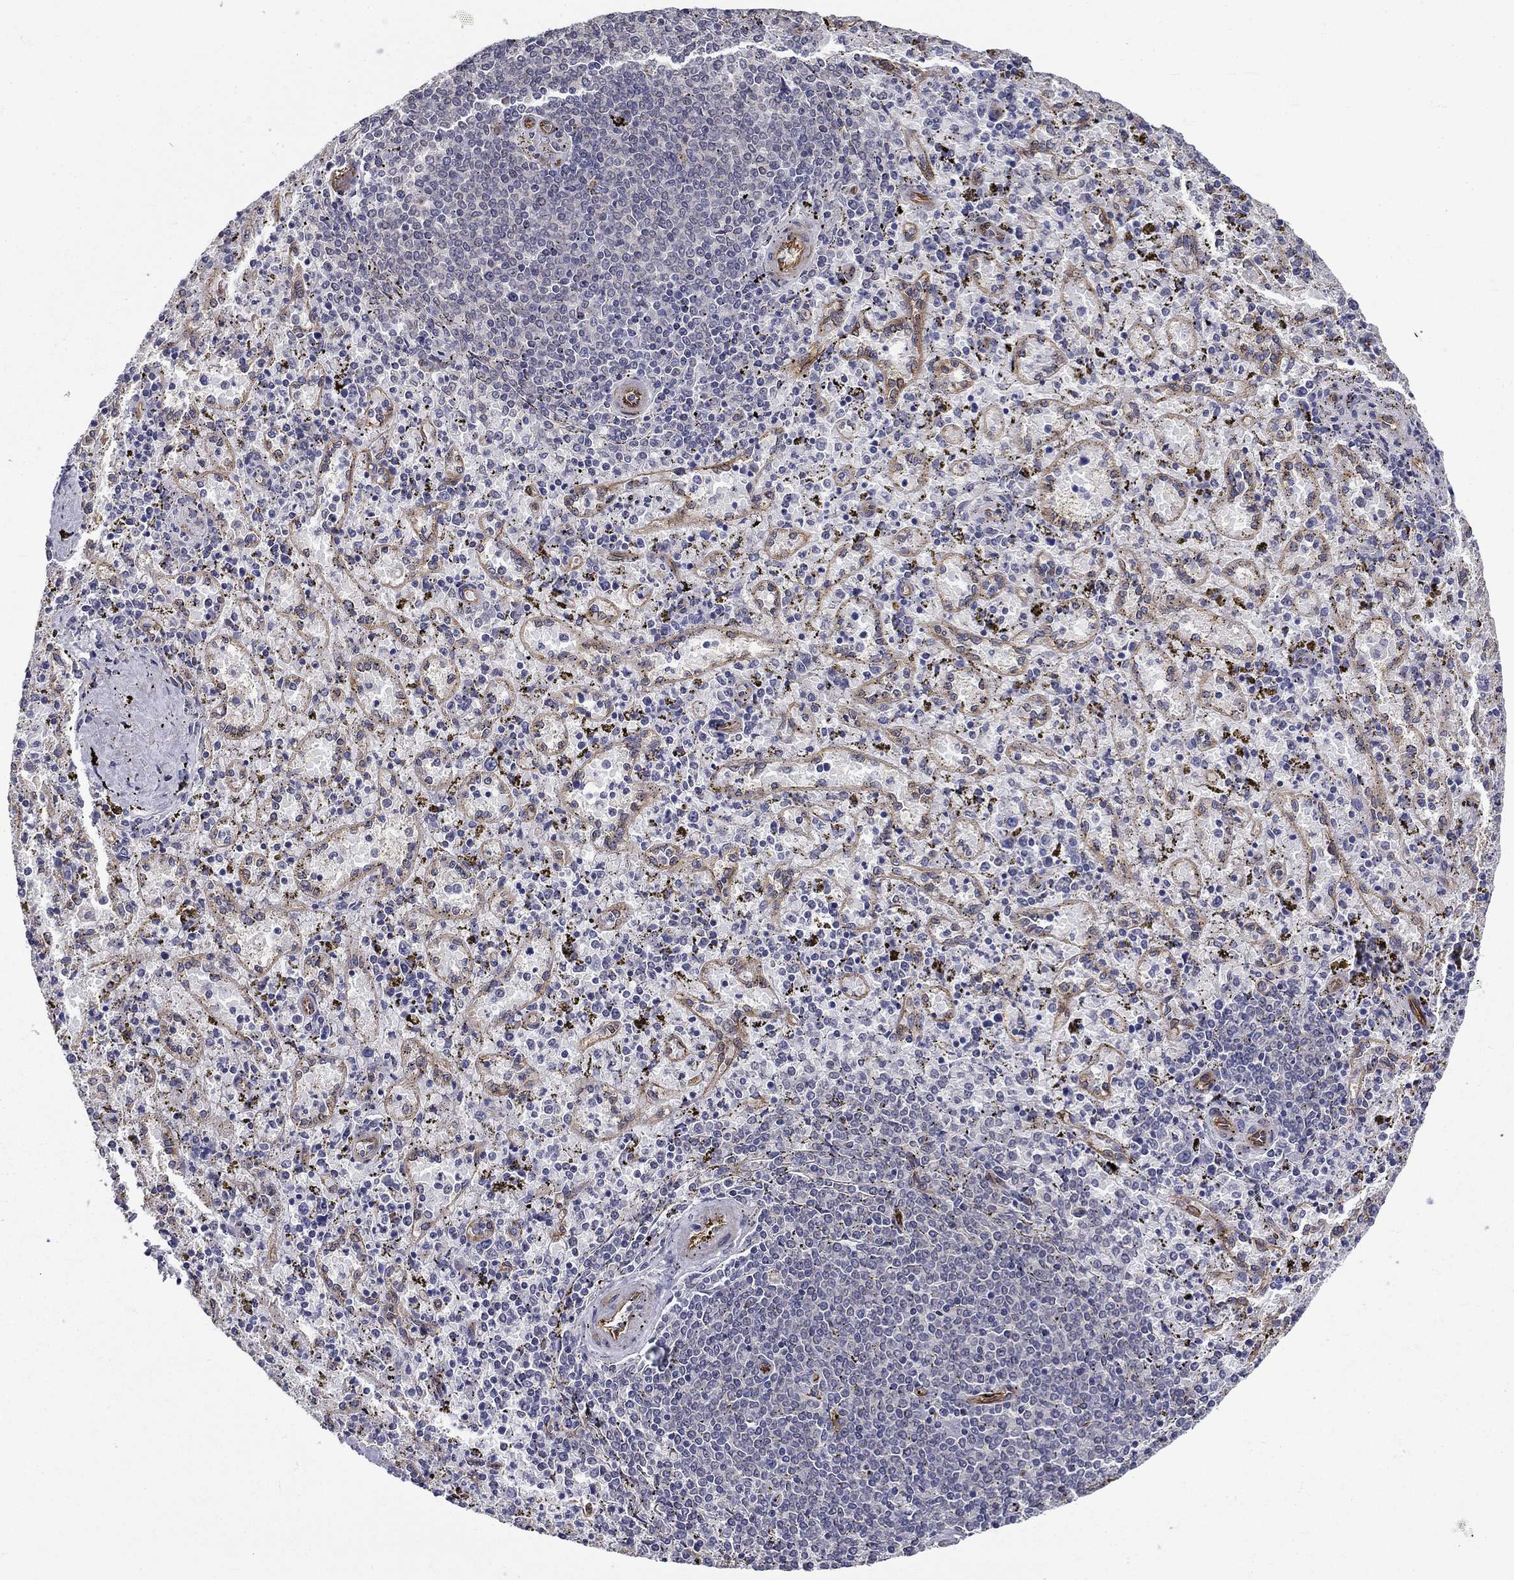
{"staining": {"intensity": "negative", "quantity": "none", "location": "none"}, "tissue": "spleen", "cell_type": "Cells in red pulp", "image_type": "normal", "snomed": [{"axis": "morphology", "description": "Normal tissue, NOS"}, {"axis": "topography", "description": "Spleen"}], "caption": "Immunohistochemical staining of benign human spleen reveals no significant positivity in cells in red pulp.", "gene": "SYNC", "patient": {"sex": "female", "age": 50}}